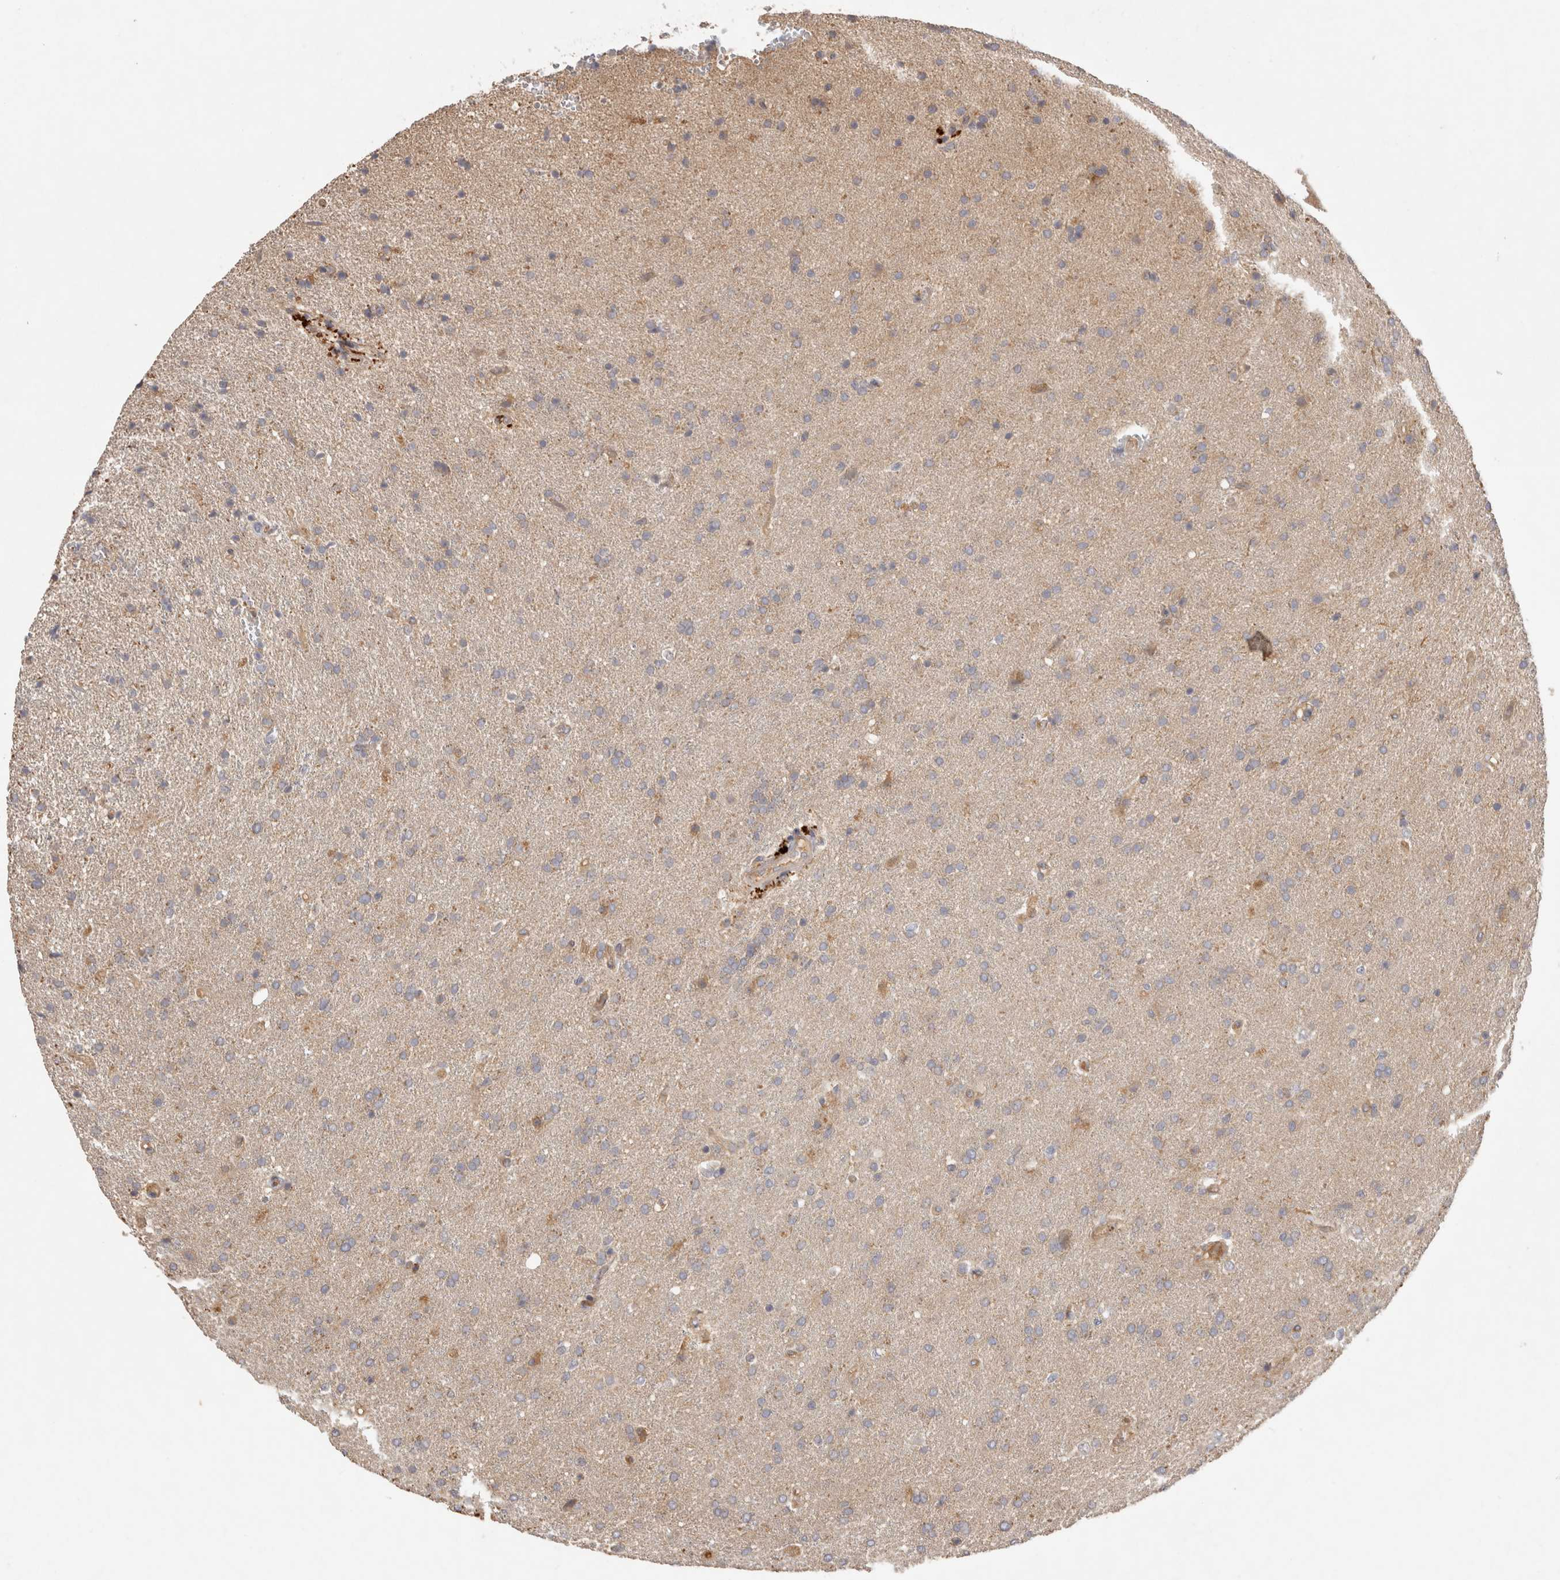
{"staining": {"intensity": "negative", "quantity": "none", "location": "none"}, "tissue": "glioma", "cell_type": "Tumor cells", "image_type": "cancer", "snomed": [{"axis": "morphology", "description": "Glioma, malignant, High grade"}, {"axis": "topography", "description": "Brain"}], "caption": "Photomicrograph shows no protein expression in tumor cells of glioma tissue.", "gene": "PPP1R42", "patient": {"sex": "male", "age": 72}}